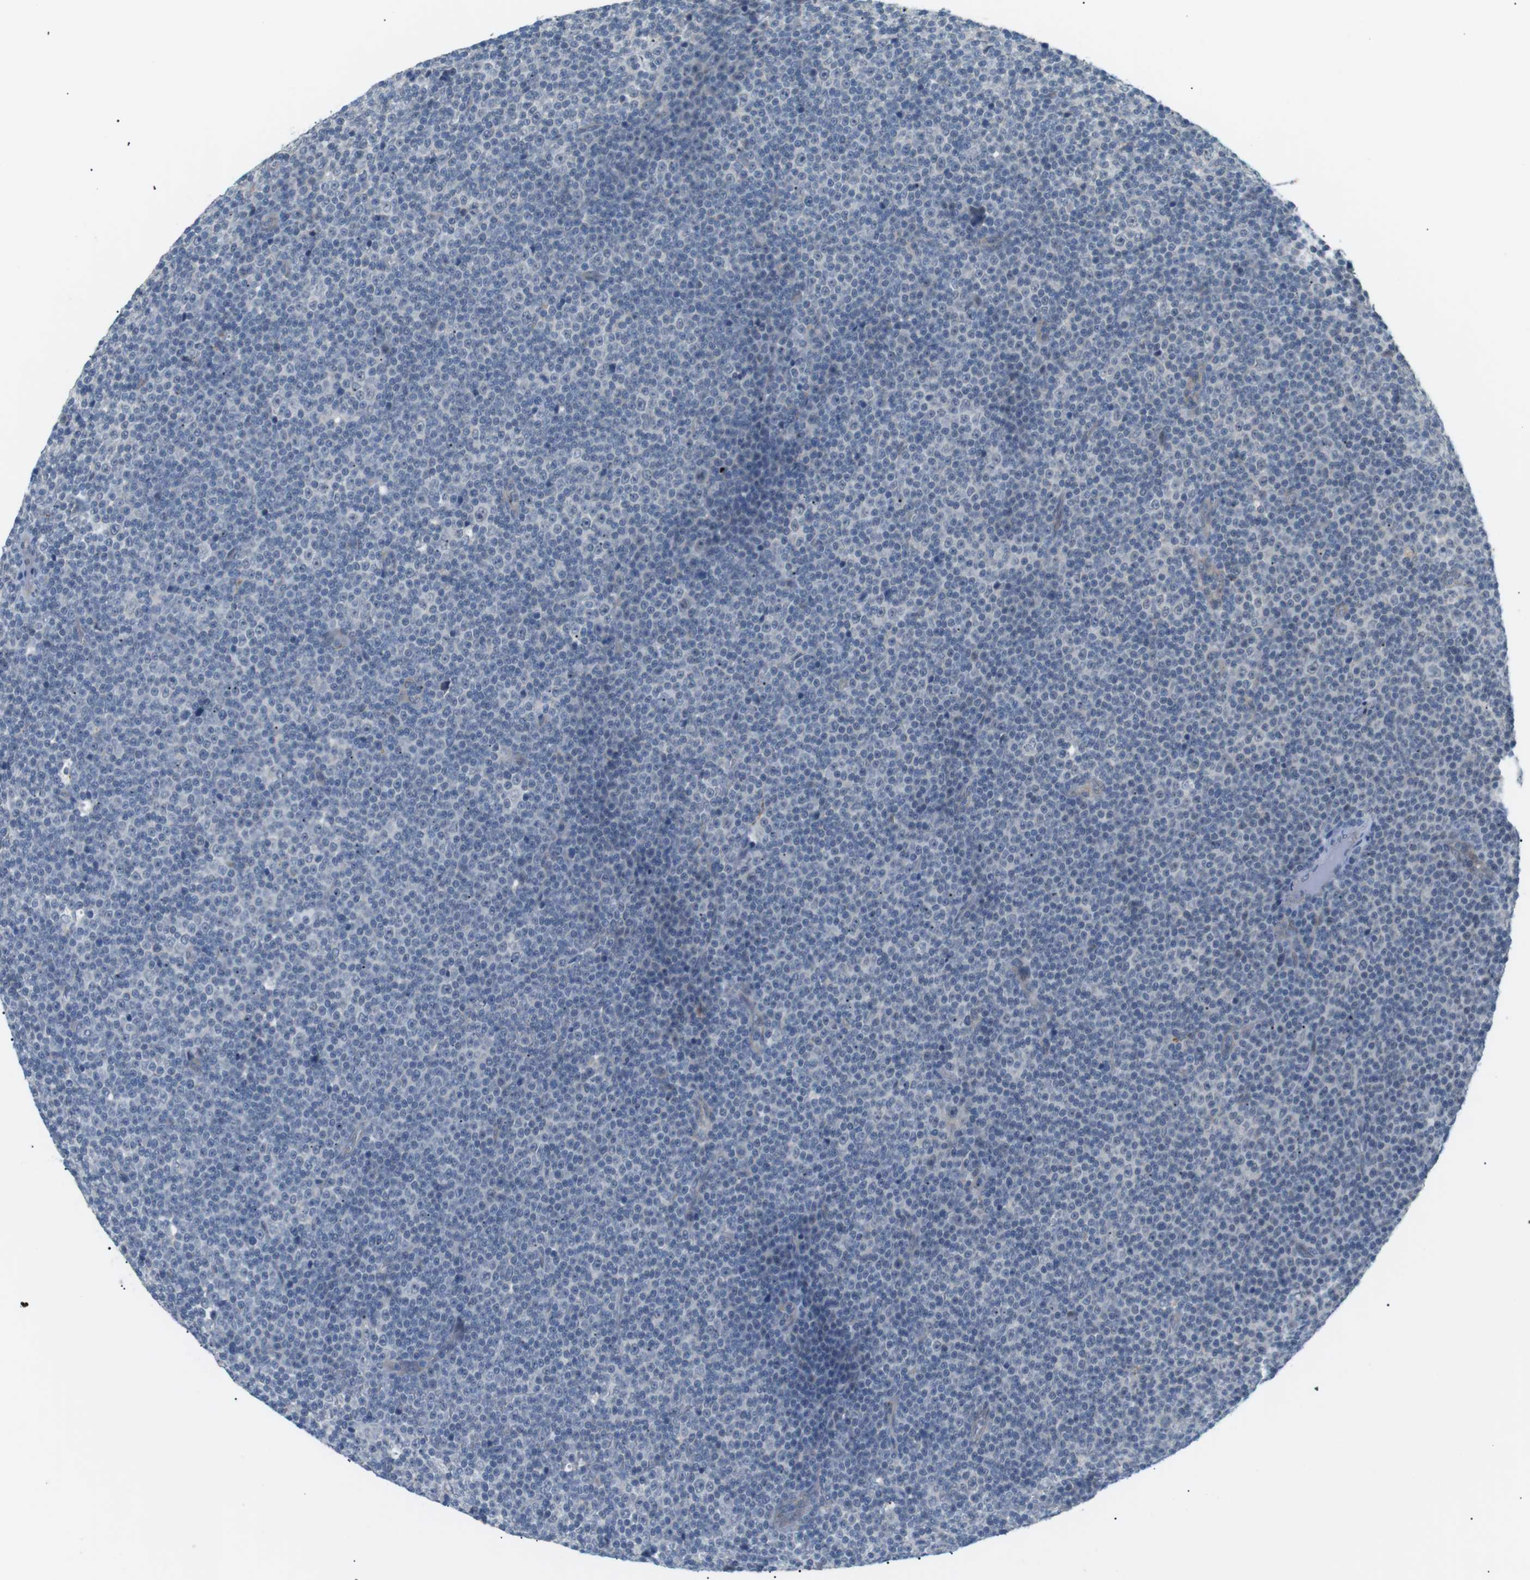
{"staining": {"intensity": "negative", "quantity": "none", "location": "none"}, "tissue": "lymphoma", "cell_type": "Tumor cells", "image_type": "cancer", "snomed": [{"axis": "morphology", "description": "Malignant lymphoma, non-Hodgkin's type, Low grade"}, {"axis": "topography", "description": "Lymph node"}], "caption": "This is an immunohistochemistry (IHC) micrograph of malignant lymphoma, non-Hodgkin's type (low-grade). There is no positivity in tumor cells.", "gene": "B4GALNT2", "patient": {"sex": "female", "age": 67}}